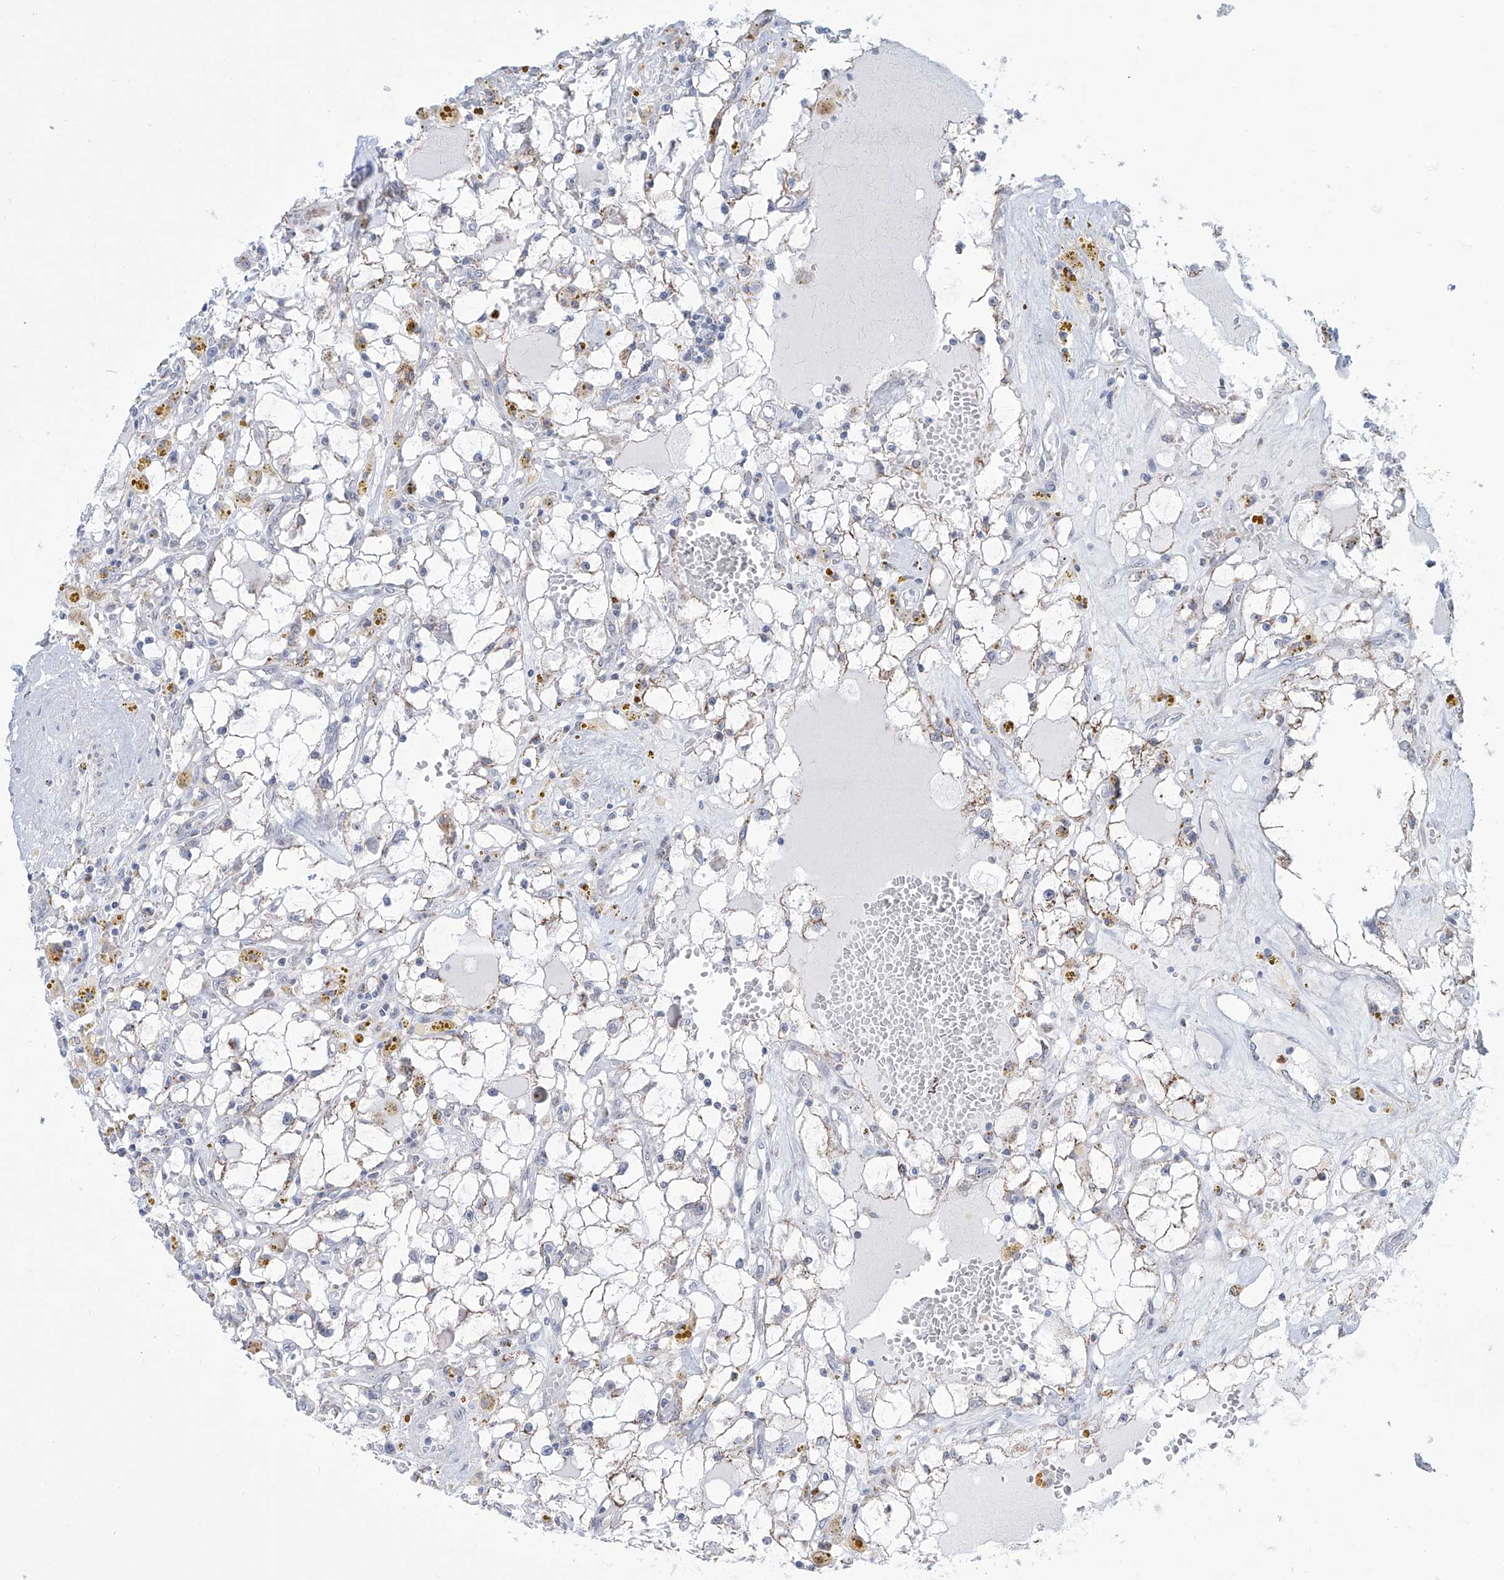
{"staining": {"intensity": "strong", "quantity": "25%-75%", "location": "cytoplasmic/membranous"}, "tissue": "renal cancer", "cell_type": "Tumor cells", "image_type": "cancer", "snomed": [{"axis": "morphology", "description": "Adenocarcinoma, NOS"}, {"axis": "topography", "description": "Kidney"}], "caption": "Brown immunohistochemical staining in renal cancer (adenocarcinoma) exhibits strong cytoplasmic/membranous staining in approximately 25%-75% of tumor cells.", "gene": "ALDH6A1", "patient": {"sex": "male", "age": 56}}